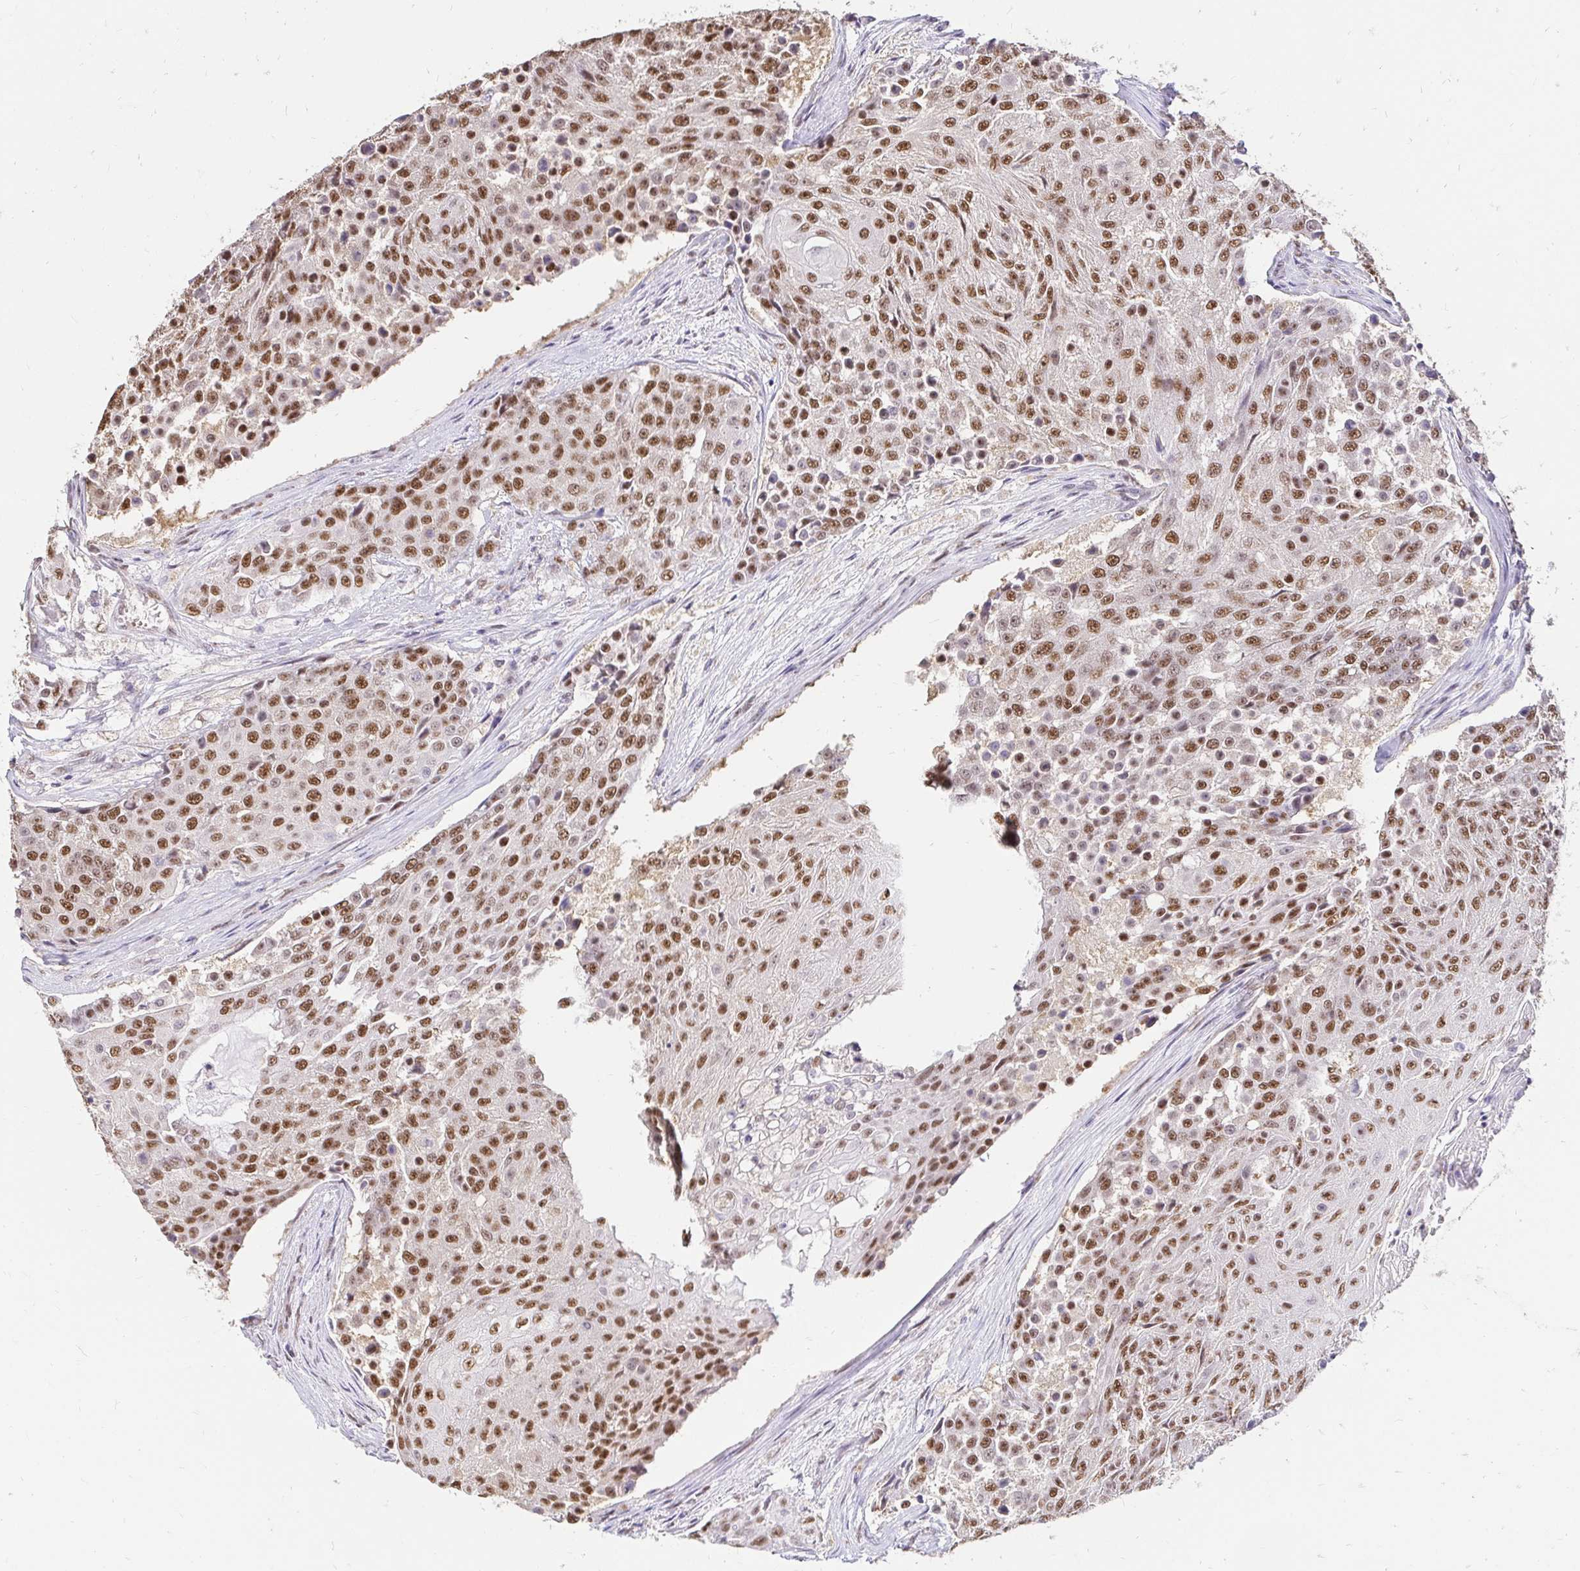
{"staining": {"intensity": "strong", "quantity": ">75%", "location": "nuclear"}, "tissue": "urothelial cancer", "cell_type": "Tumor cells", "image_type": "cancer", "snomed": [{"axis": "morphology", "description": "Urothelial carcinoma, High grade"}, {"axis": "topography", "description": "Urinary bladder"}], "caption": "Tumor cells exhibit strong nuclear positivity in about >75% of cells in urothelial cancer.", "gene": "RIMS4", "patient": {"sex": "female", "age": 63}}